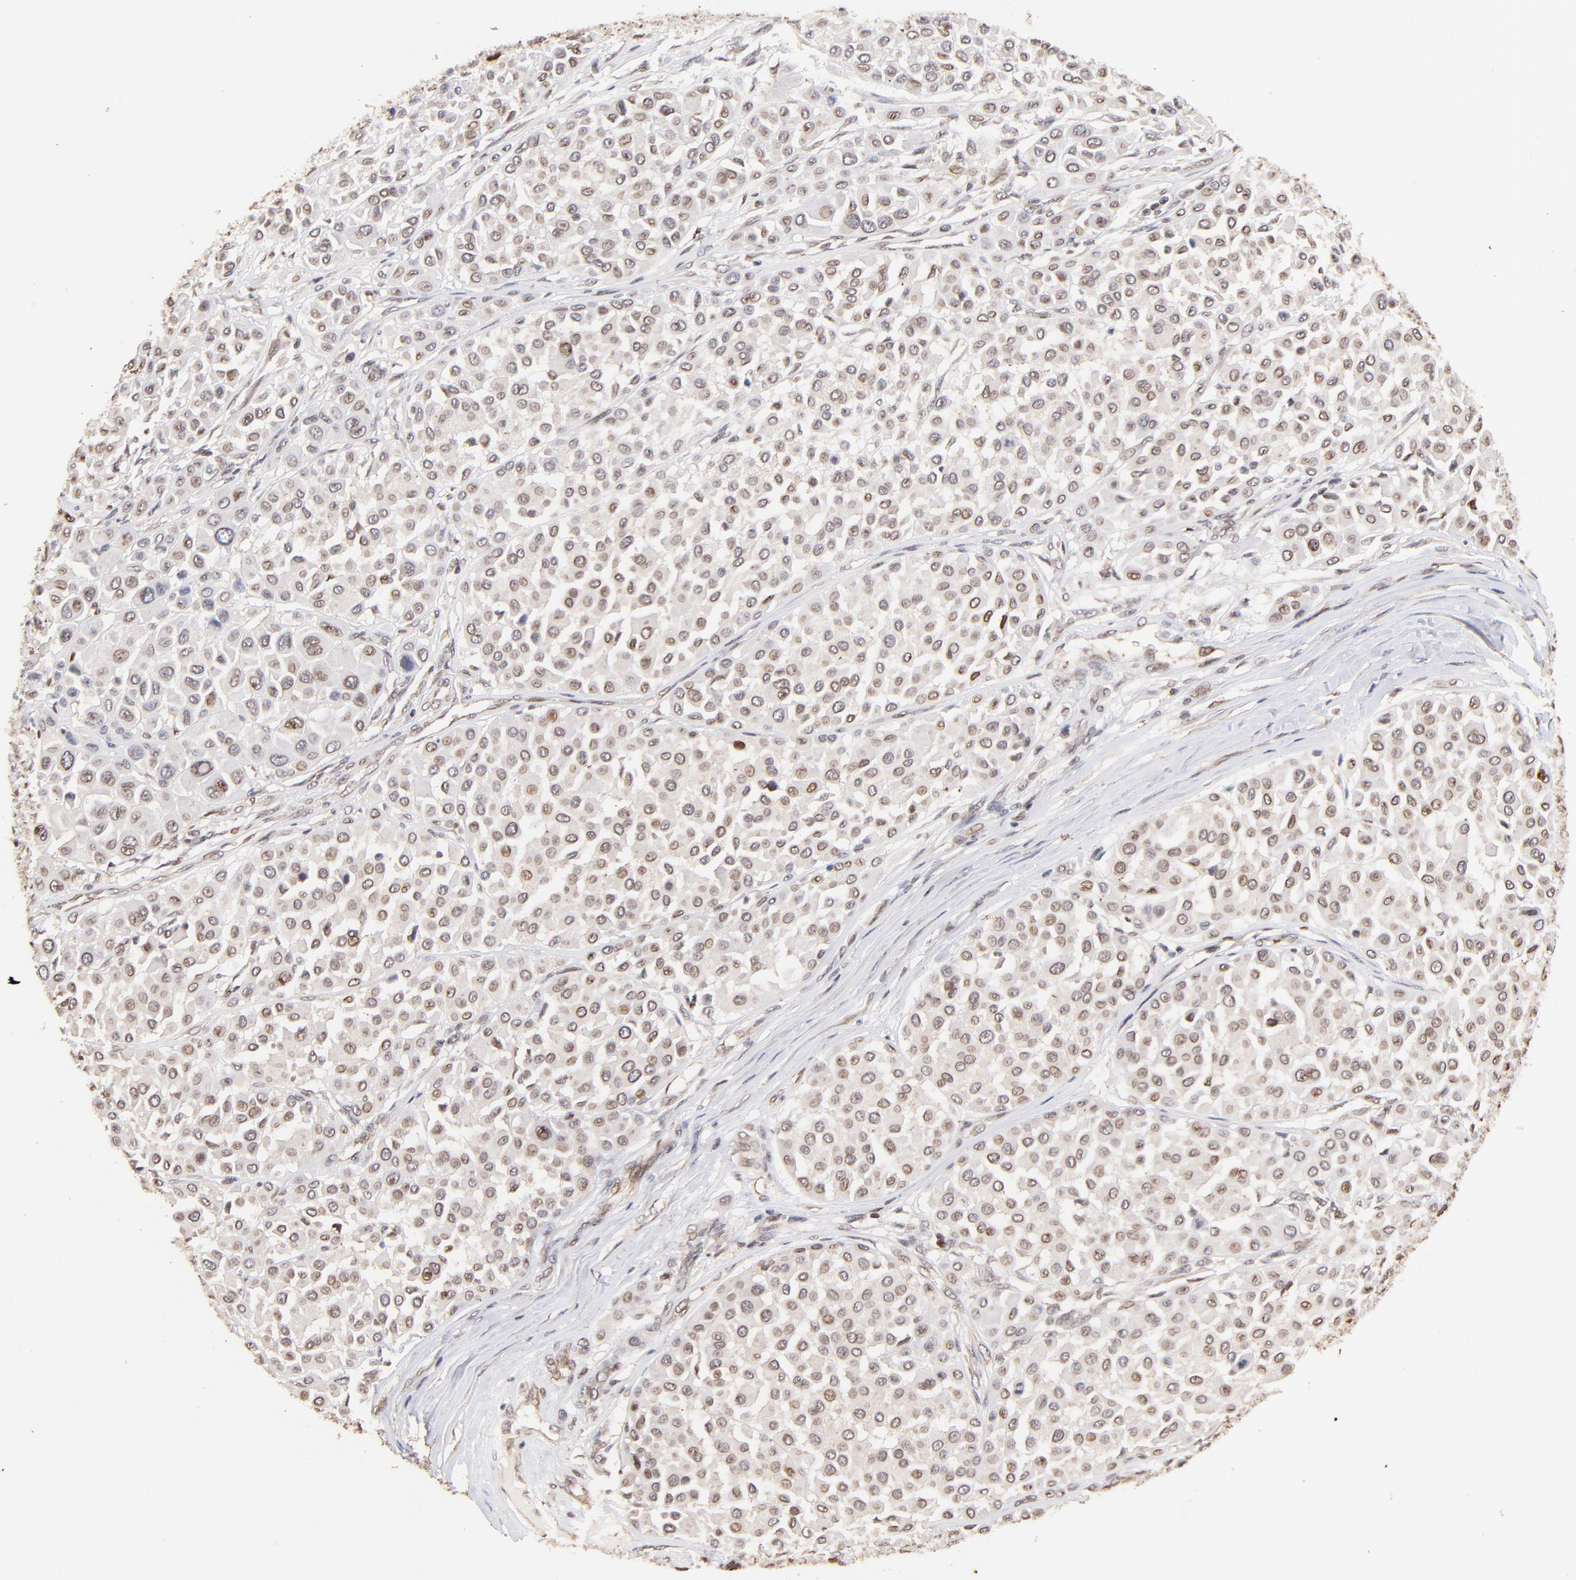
{"staining": {"intensity": "weak", "quantity": "25%-75%", "location": "cytoplasmic/membranous,nuclear"}, "tissue": "melanoma", "cell_type": "Tumor cells", "image_type": "cancer", "snomed": [{"axis": "morphology", "description": "Malignant melanoma, Metastatic site"}, {"axis": "topography", "description": "Soft tissue"}], "caption": "High-magnification brightfield microscopy of melanoma stained with DAB (brown) and counterstained with hematoxylin (blue). tumor cells exhibit weak cytoplasmic/membranous and nuclear positivity is seen in approximately25%-75% of cells. (DAB (3,3'-diaminobenzidine) IHC with brightfield microscopy, high magnification).", "gene": "ZFP92", "patient": {"sex": "male", "age": 41}}